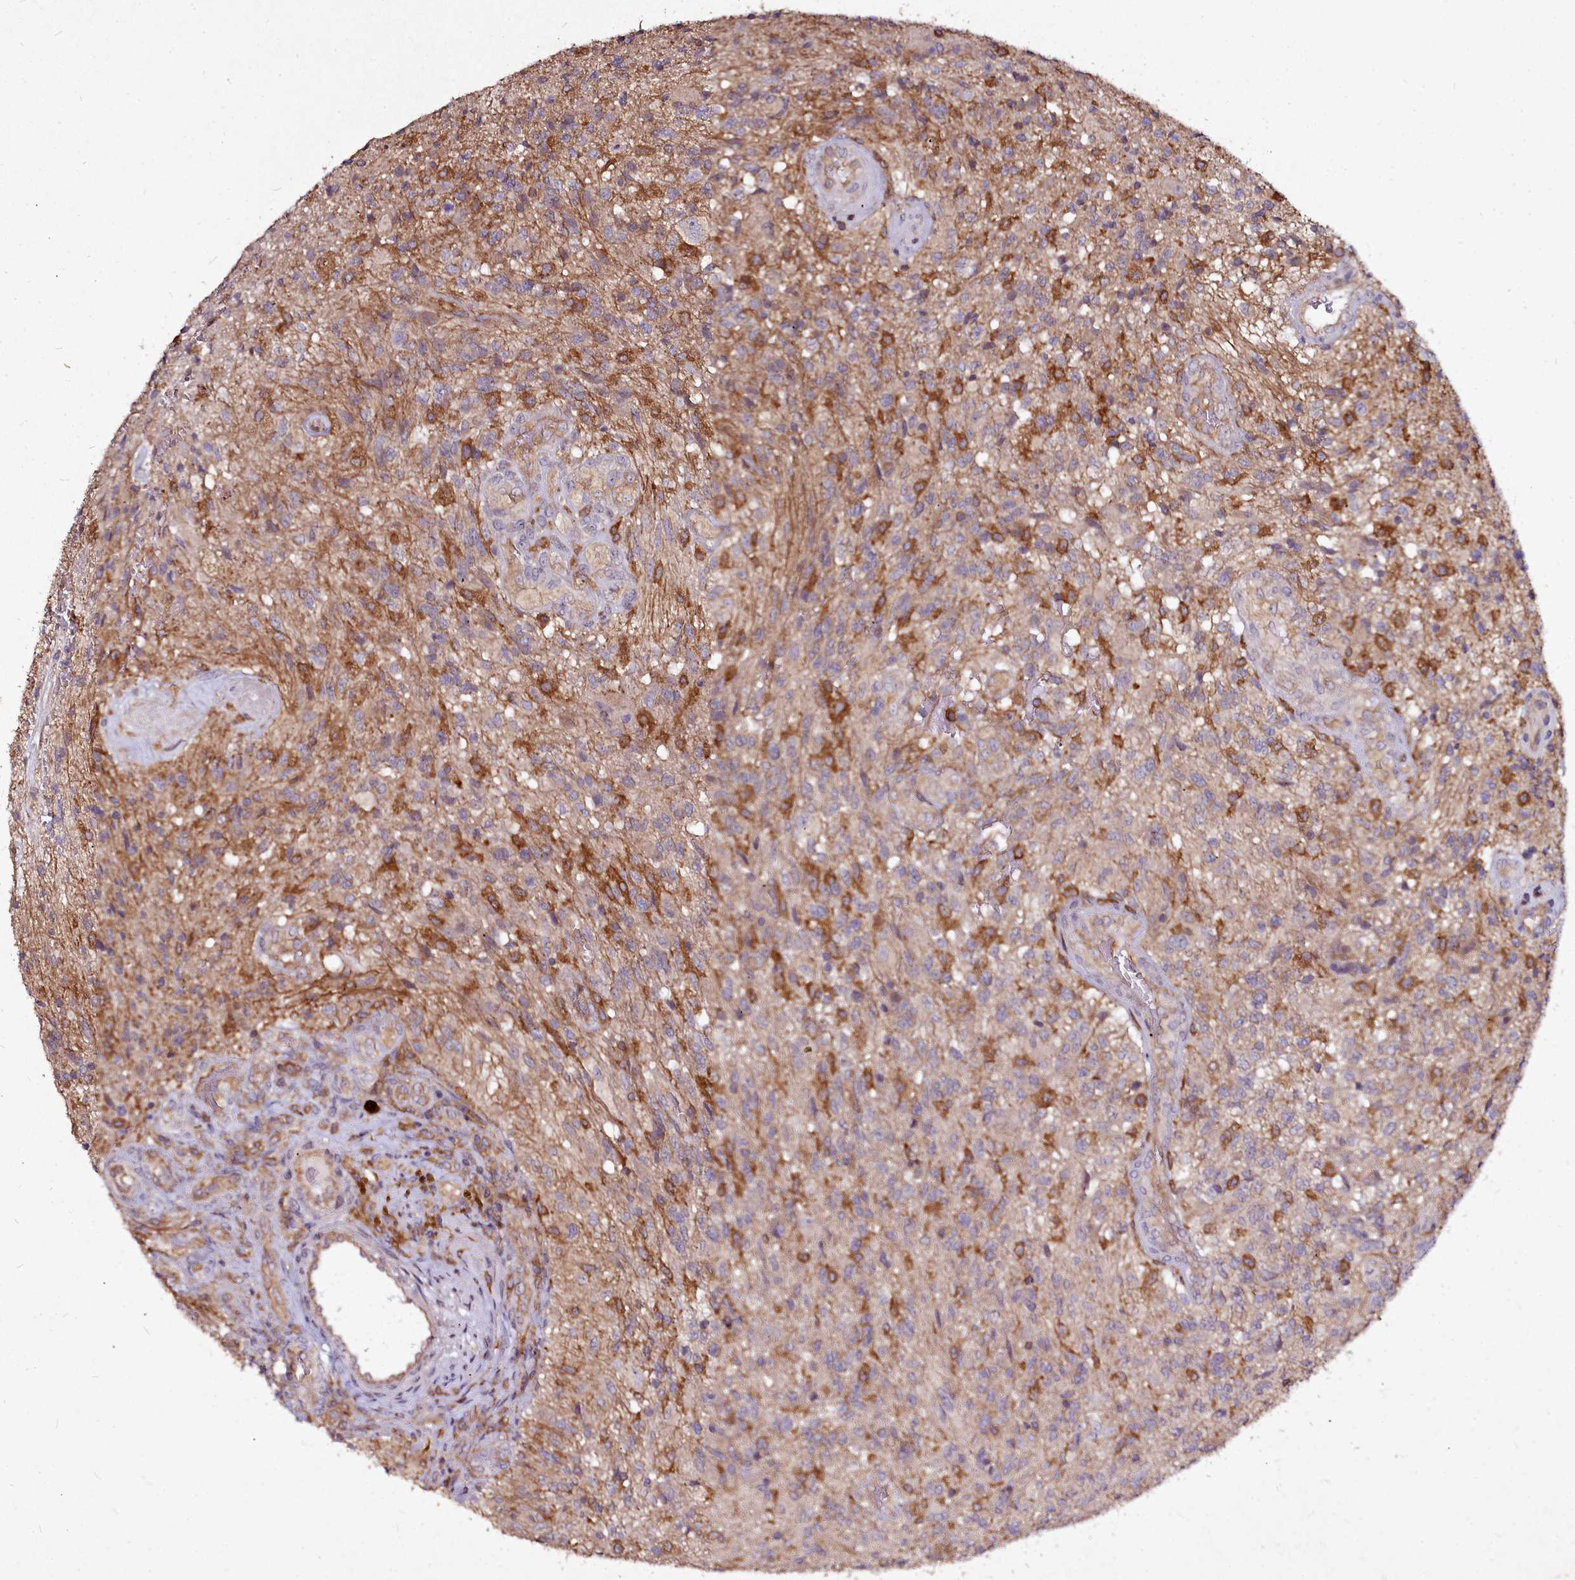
{"staining": {"intensity": "moderate", "quantity": "<25%", "location": "cytoplasmic/membranous"}, "tissue": "glioma", "cell_type": "Tumor cells", "image_type": "cancer", "snomed": [{"axis": "morphology", "description": "Glioma, malignant, High grade"}, {"axis": "topography", "description": "Brain"}], "caption": "The photomicrograph shows immunohistochemical staining of glioma. There is moderate cytoplasmic/membranous staining is seen in approximately <25% of tumor cells.", "gene": "NCKAP1L", "patient": {"sex": "male", "age": 56}}